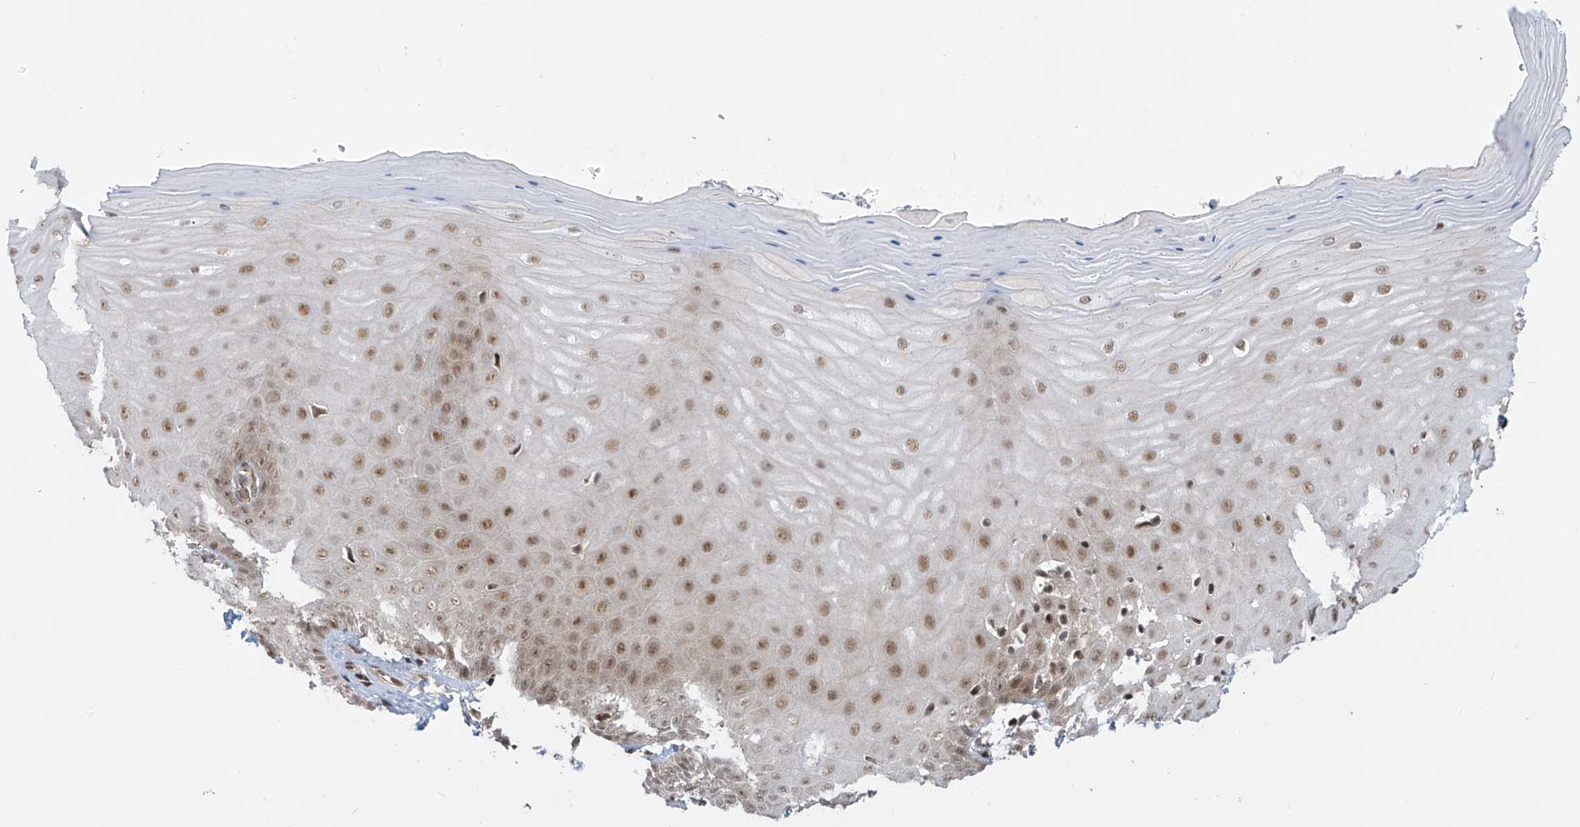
{"staining": {"intensity": "strong", "quantity": ">75%", "location": "cytoplasmic/membranous,nuclear"}, "tissue": "cervix", "cell_type": "Glandular cells", "image_type": "normal", "snomed": [{"axis": "morphology", "description": "Normal tissue, NOS"}, {"axis": "topography", "description": "Cervix"}], "caption": "This image exhibits IHC staining of normal human cervix, with high strong cytoplasmic/membranous,nuclear expression in approximately >75% of glandular cells.", "gene": "LAGE3", "patient": {"sex": "female", "age": 55}}